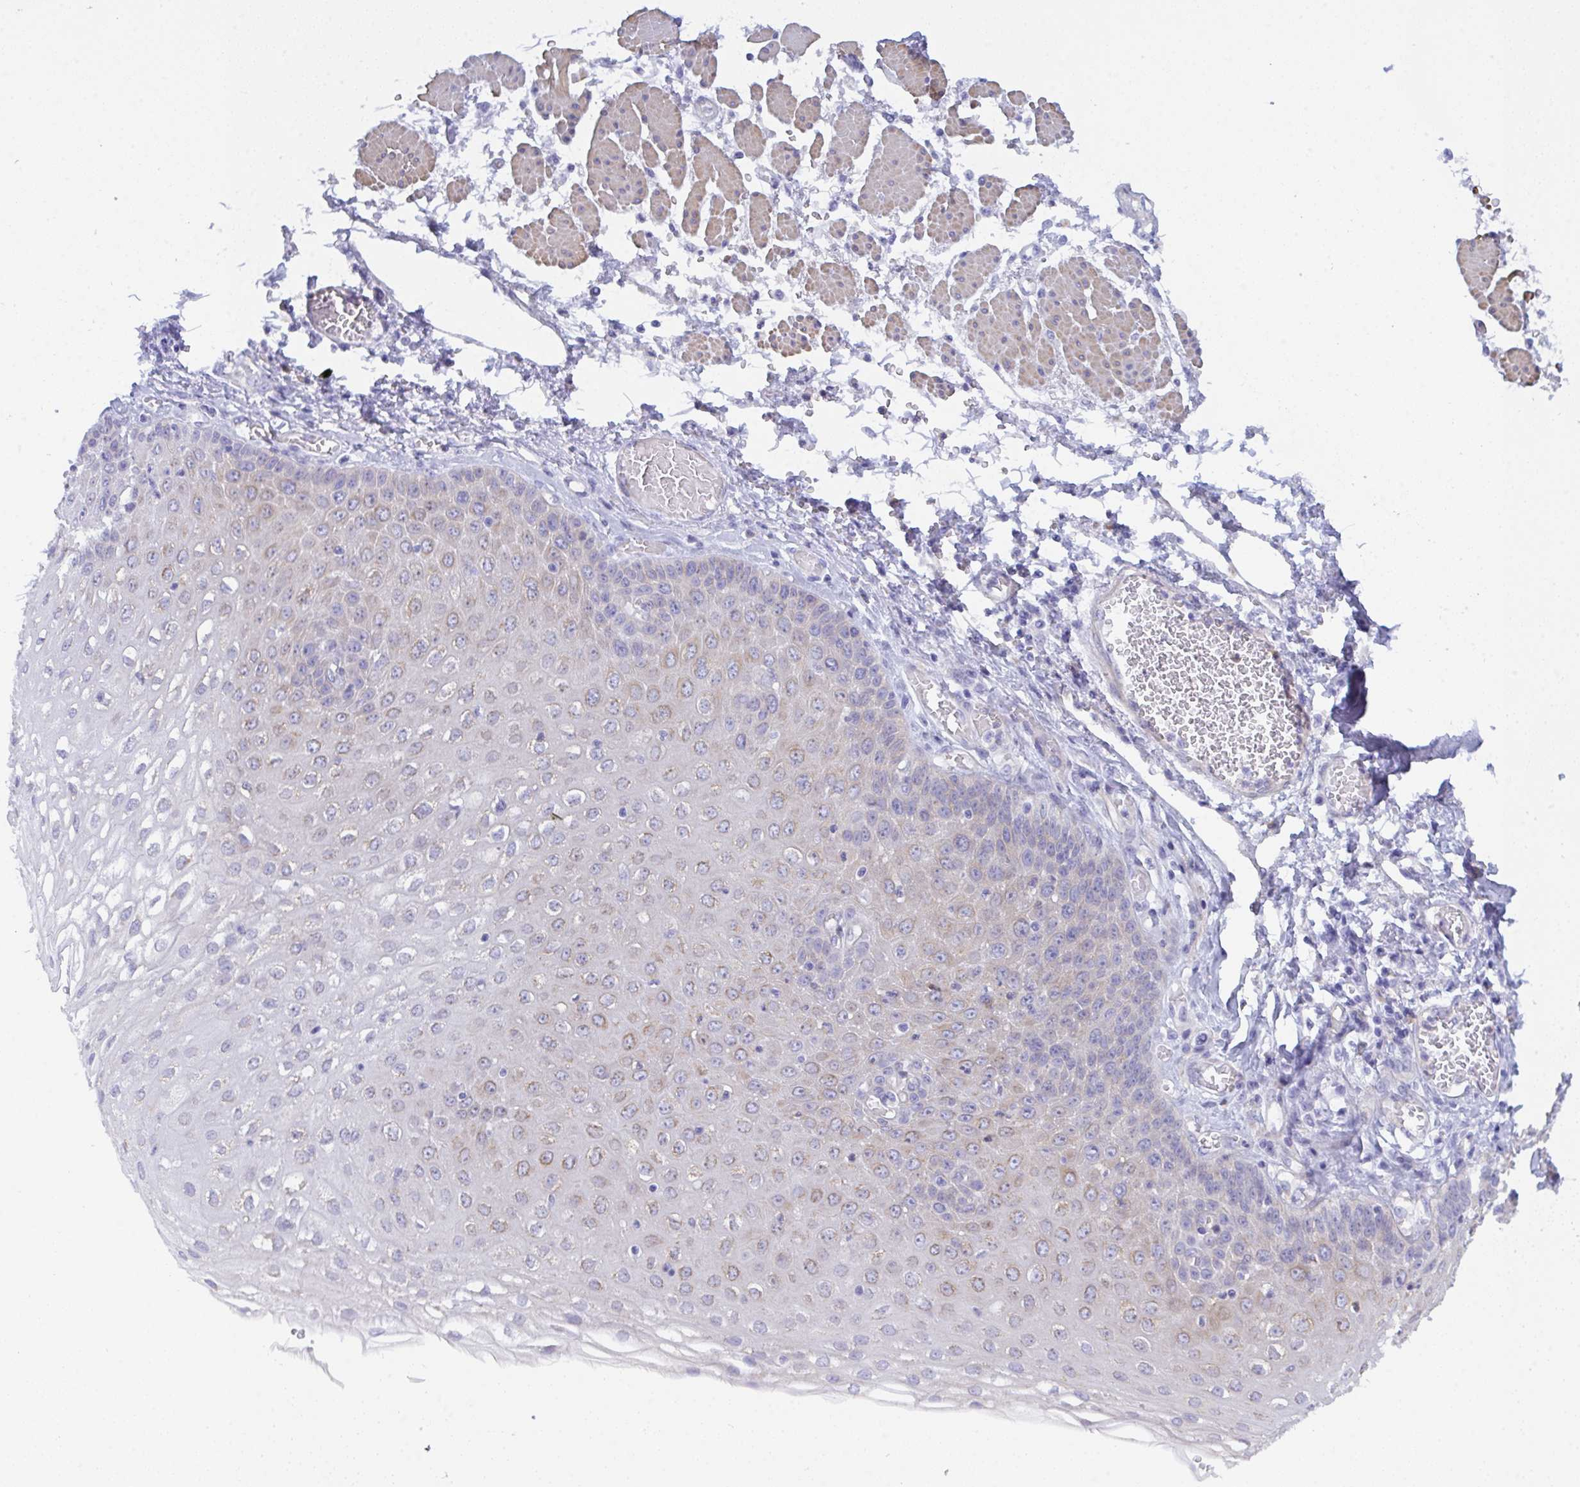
{"staining": {"intensity": "moderate", "quantity": "25%-75%", "location": "cytoplasmic/membranous"}, "tissue": "esophagus", "cell_type": "Squamous epithelial cells", "image_type": "normal", "snomed": [{"axis": "morphology", "description": "Normal tissue, NOS"}, {"axis": "morphology", "description": "Adenocarcinoma, NOS"}, {"axis": "topography", "description": "Esophagus"}], "caption": "IHC of benign human esophagus displays medium levels of moderate cytoplasmic/membranous staining in about 25%-75% of squamous epithelial cells. (IHC, brightfield microscopy, high magnification).", "gene": "CEP170B", "patient": {"sex": "male", "age": 81}}